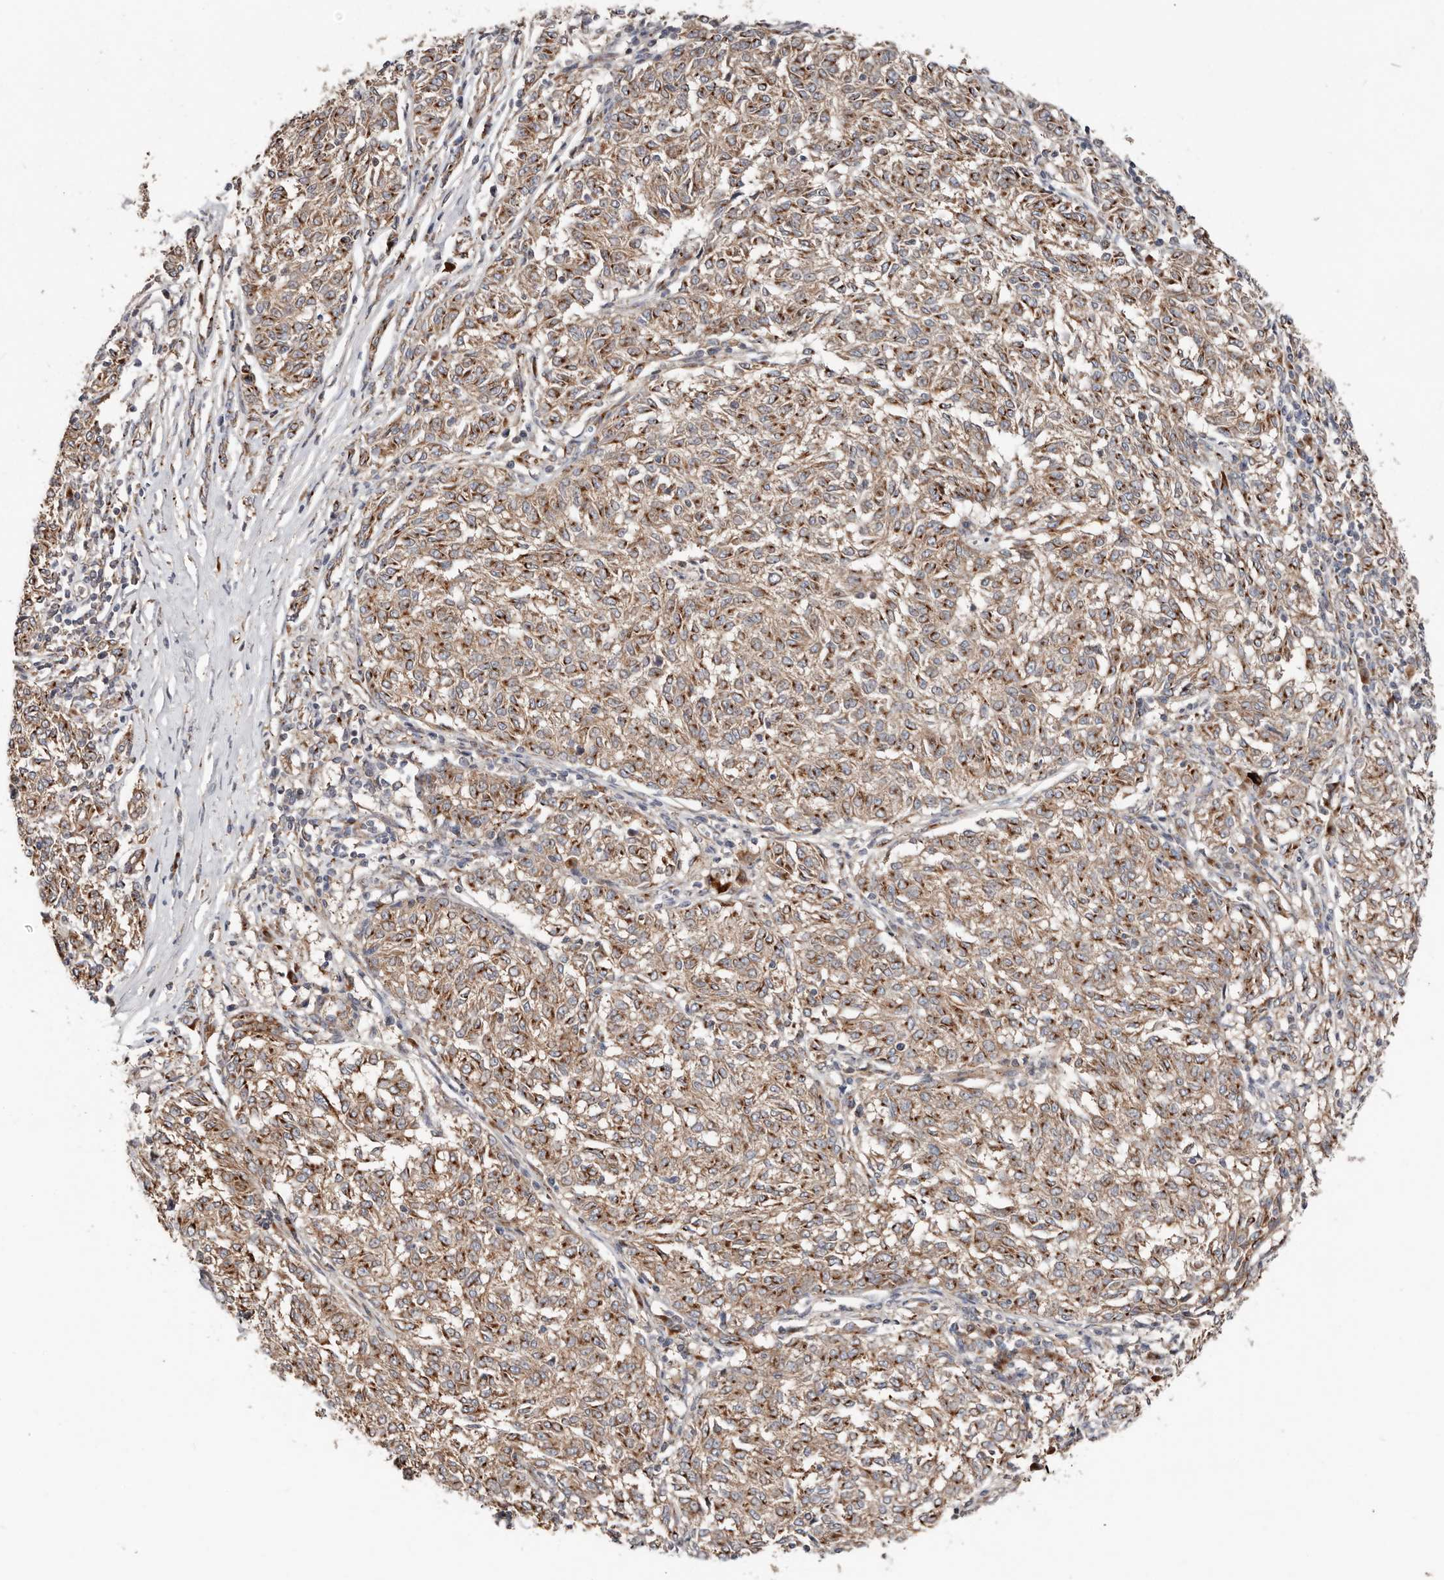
{"staining": {"intensity": "moderate", "quantity": ">75%", "location": "cytoplasmic/membranous"}, "tissue": "melanoma", "cell_type": "Tumor cells", "image_type": "cancer", "snomed": [{"axis": "morphology", "description": "Malignant melanoma, NOS"}, {"axis": "topography", "description": "Skin"}], "caption": "There is medium levels of moderate cytoplasmic/membranous staining in tumor cells of malignant melanoma, as demonstrated by immunohistochemical staining (brown color).", "gene": "COG1", "patient": {"sex": "female", "age": 72}}